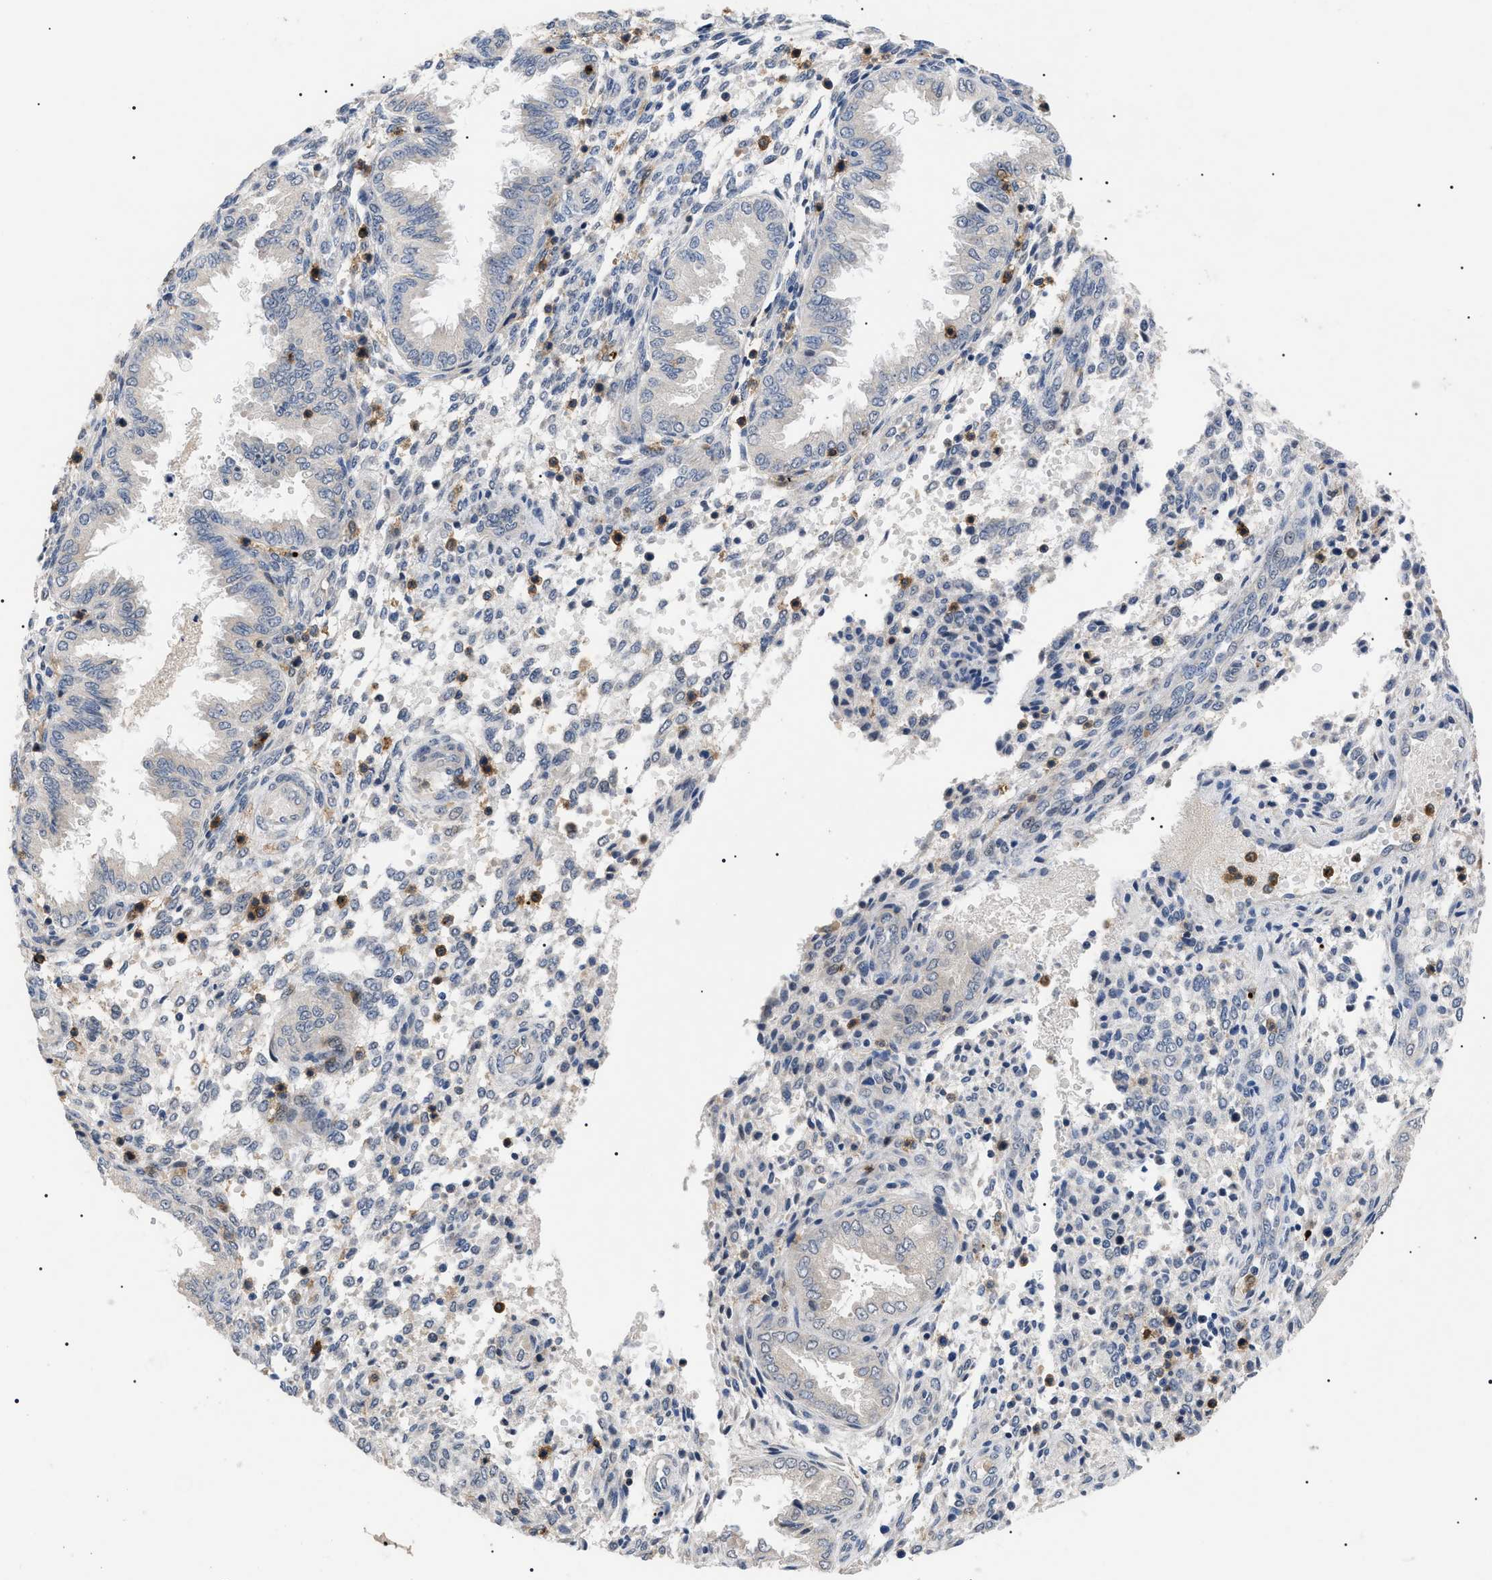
{"staining": {"intensity": "negative", "quantity": "none", "location": "none"}, "tissue": "endometrium", "cell_type": "Cells in endometrial stroma", "image_type": "normal", "snomed": [{"axis": "morphology", "description": "Normal tissue, NOS"}, {"axis": "topography", "description": "Endometrium"}], "caption": "Immunohistochemistry micrograph of unremarkable endometrium: endometrium stained with DAB shows no significant protein staining in cells in endometrial stroma.", "gene": "CD300A", "patient": {"sex": "female", "age": 33}}